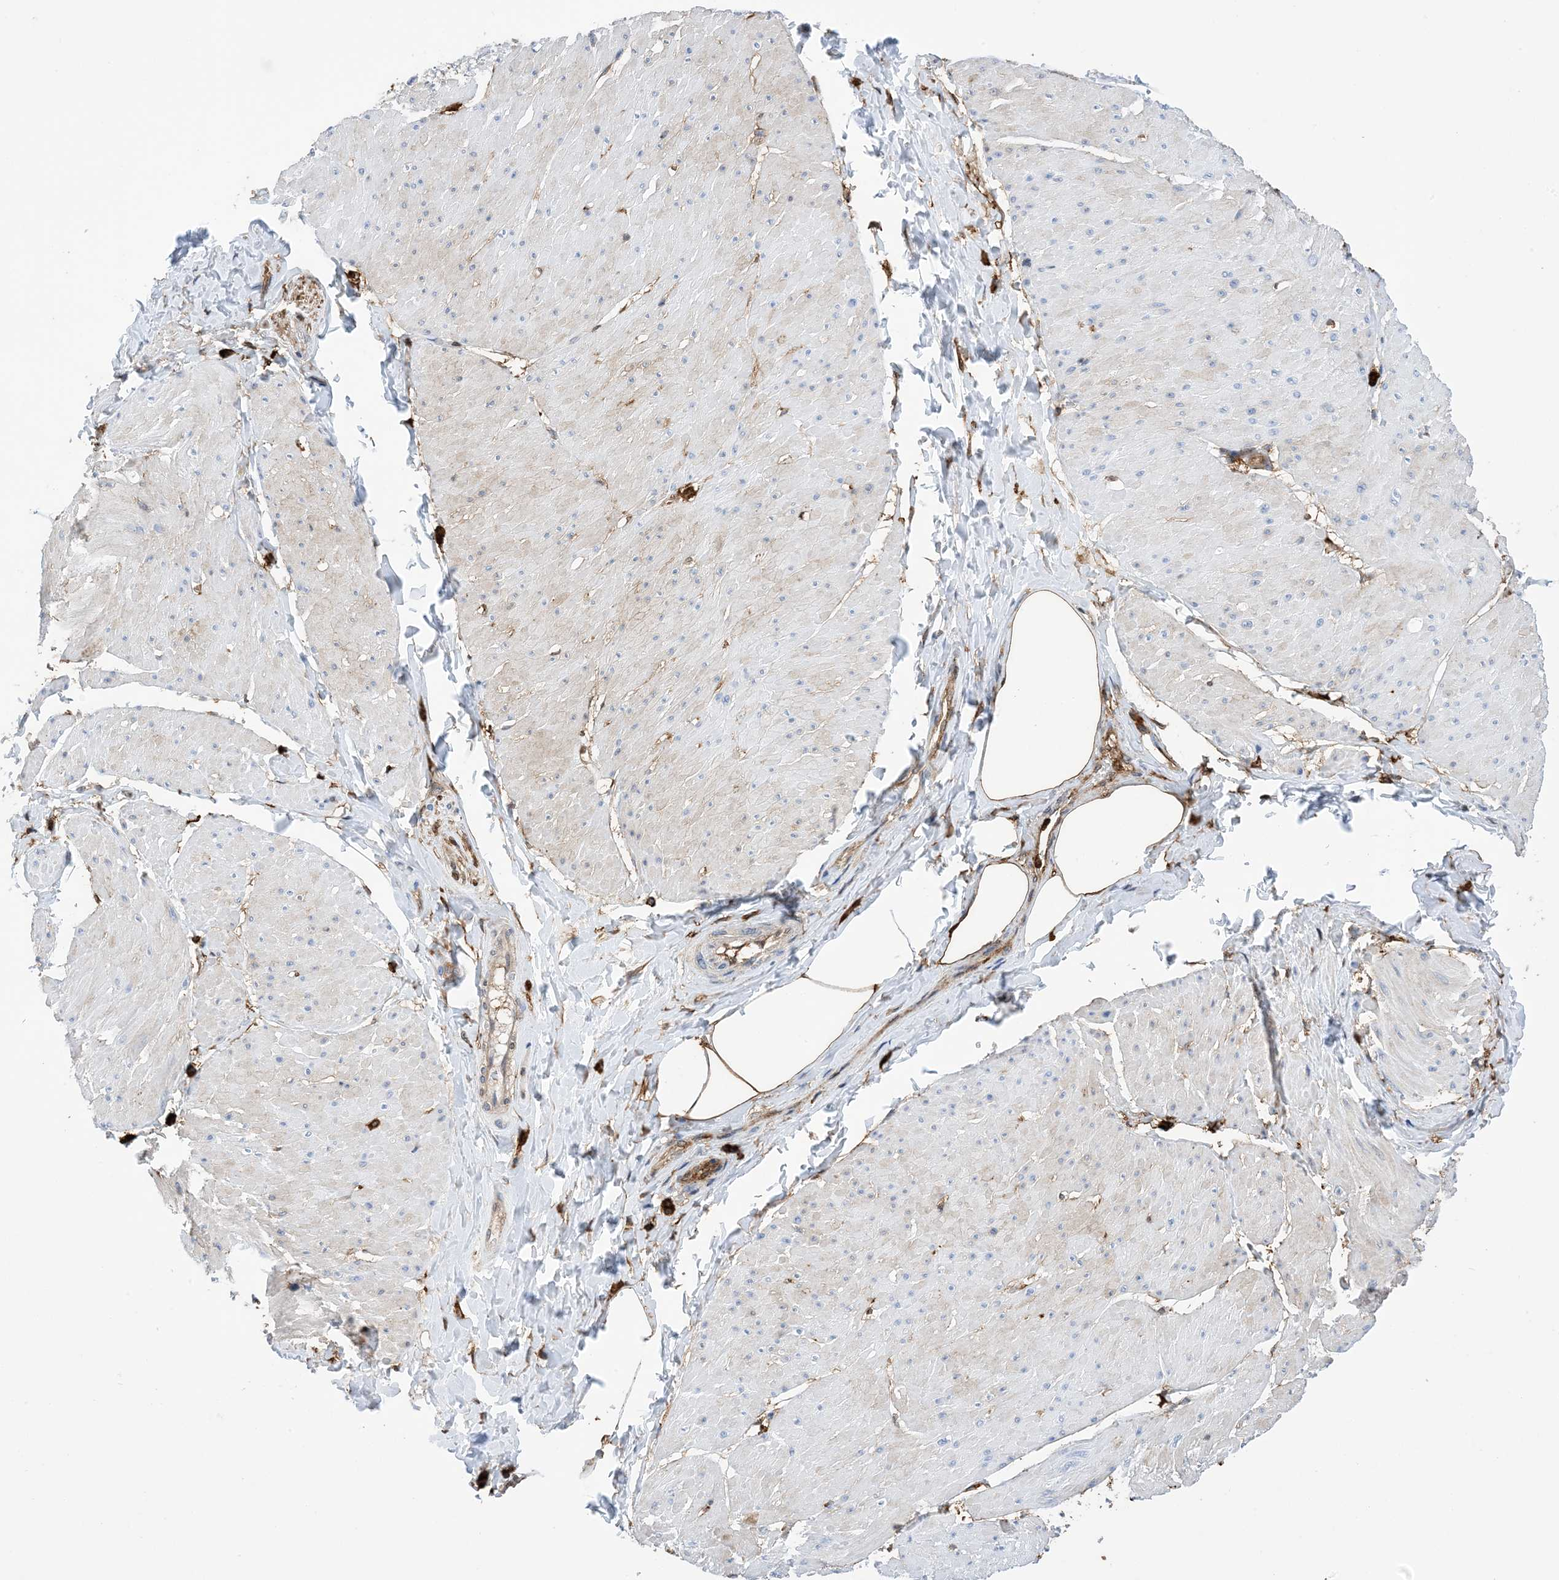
{"staining": {"intensity": "weak", "quantity": "<25%", "location": "cytoplasmic/membranous"}, "tissue": "smooth muscle", "cell_type": "Smooth muscle cells", "image_type": "normal", "snomed": [{"axis": "morphology", "description": "Urothelial carcinoma, High grade"}, {"axis": "topography", "description": "Urinary bladder"}], "caption": "The histopathology image demonstrates no significant positivity in smooth muscle cells of smooth muscle. The staining is performed using DAB (3,3'-diaminobenzidine) brown chromogen with nuclei counter-stained in using hematoxylin.", "gene": "ANXA1", "patient": {"sex": "male", "age": 46}}